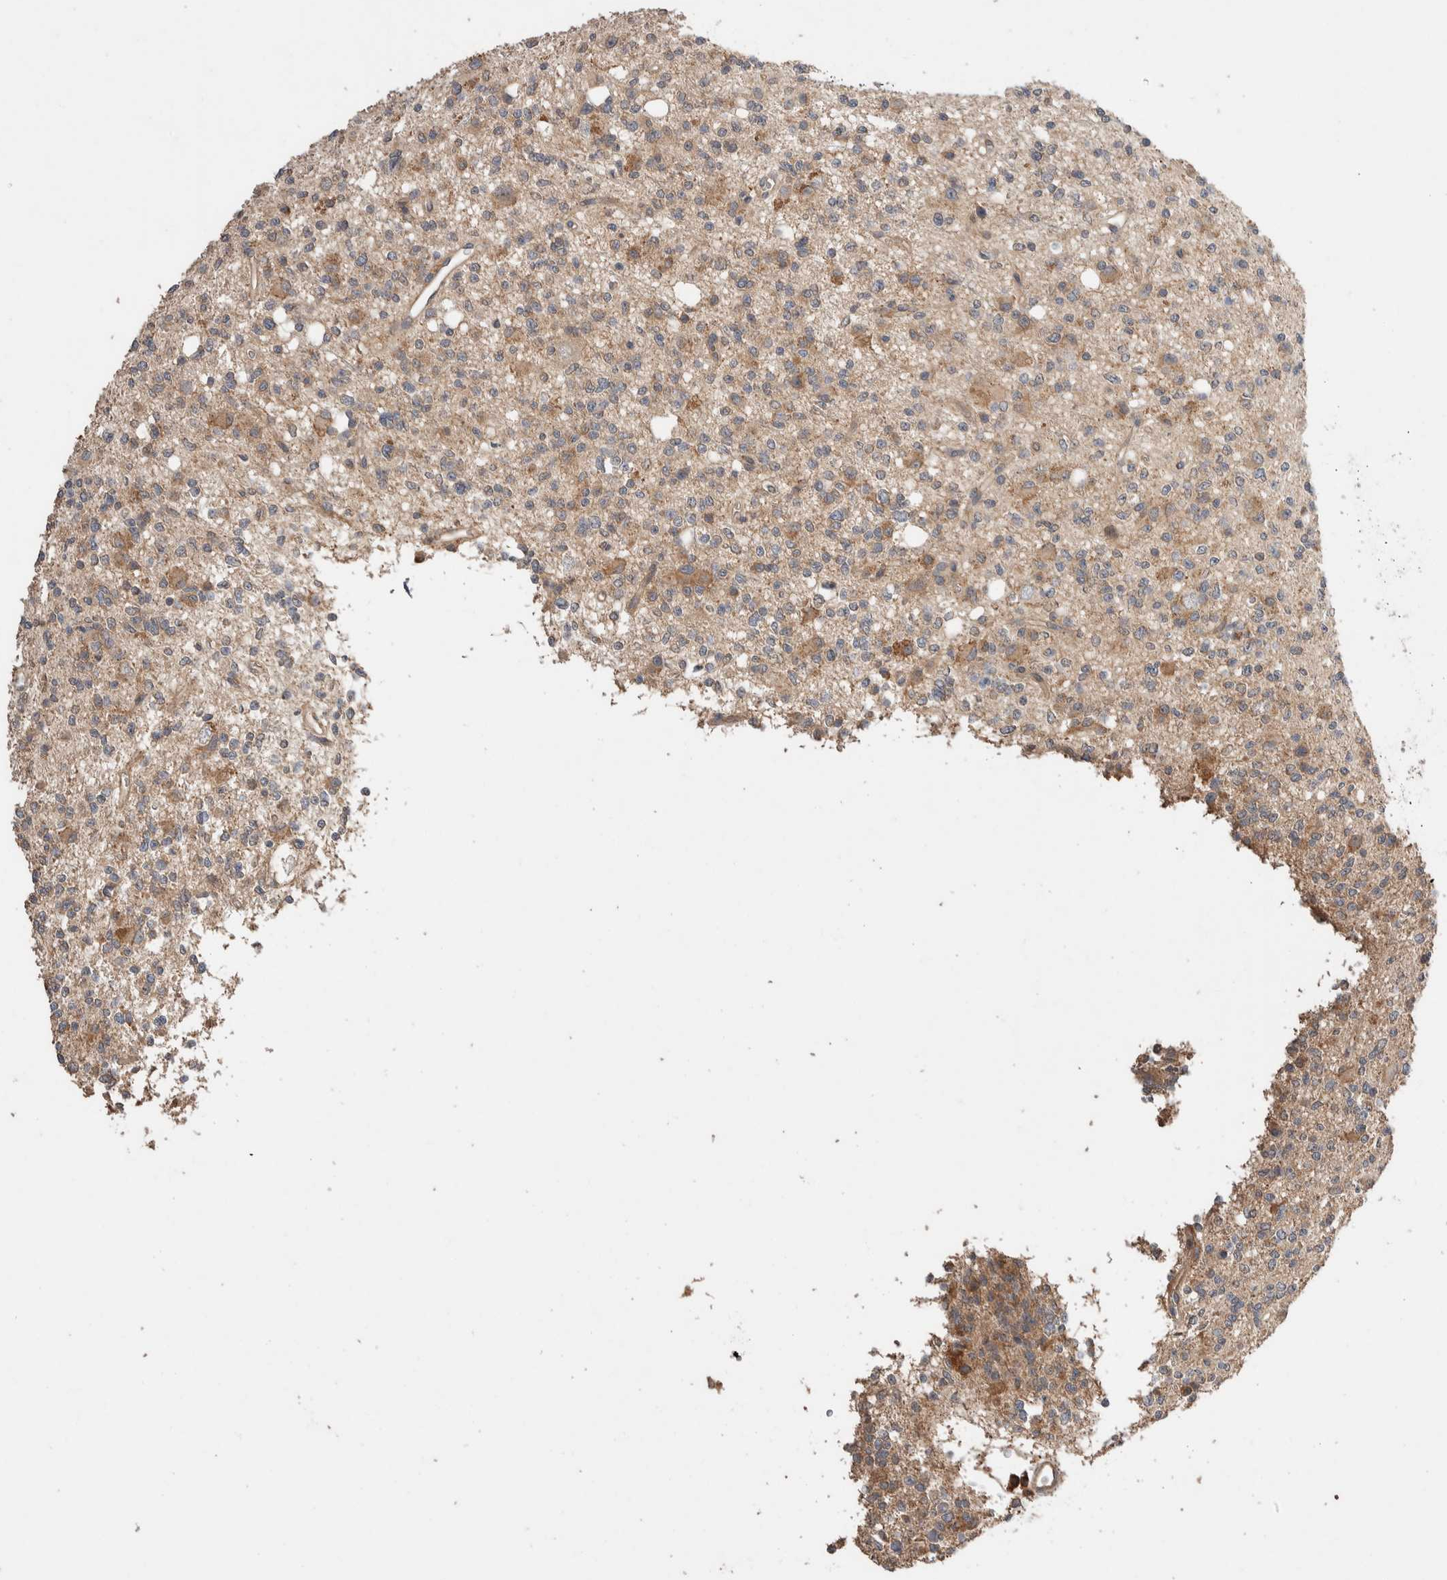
{"staining": {"intensity": "weak", "quantity": ">75%", "location": "cytoplasmic/membranous"}, "tissue": "glioma", "cell_type": "Tumor cells", "image_type": "cancer", "snomed": [{"axis": "morphology", "description": "Glioma, malignant, High grade"}, {"axis": "topography", "description": "Brain"}], "caption": "Malignant glioma (high-grade) stained with a protein marker reveals weak staining in tumor cells.", "gene": "WDR91", "patient": {"sex": "female", "age": 62}}